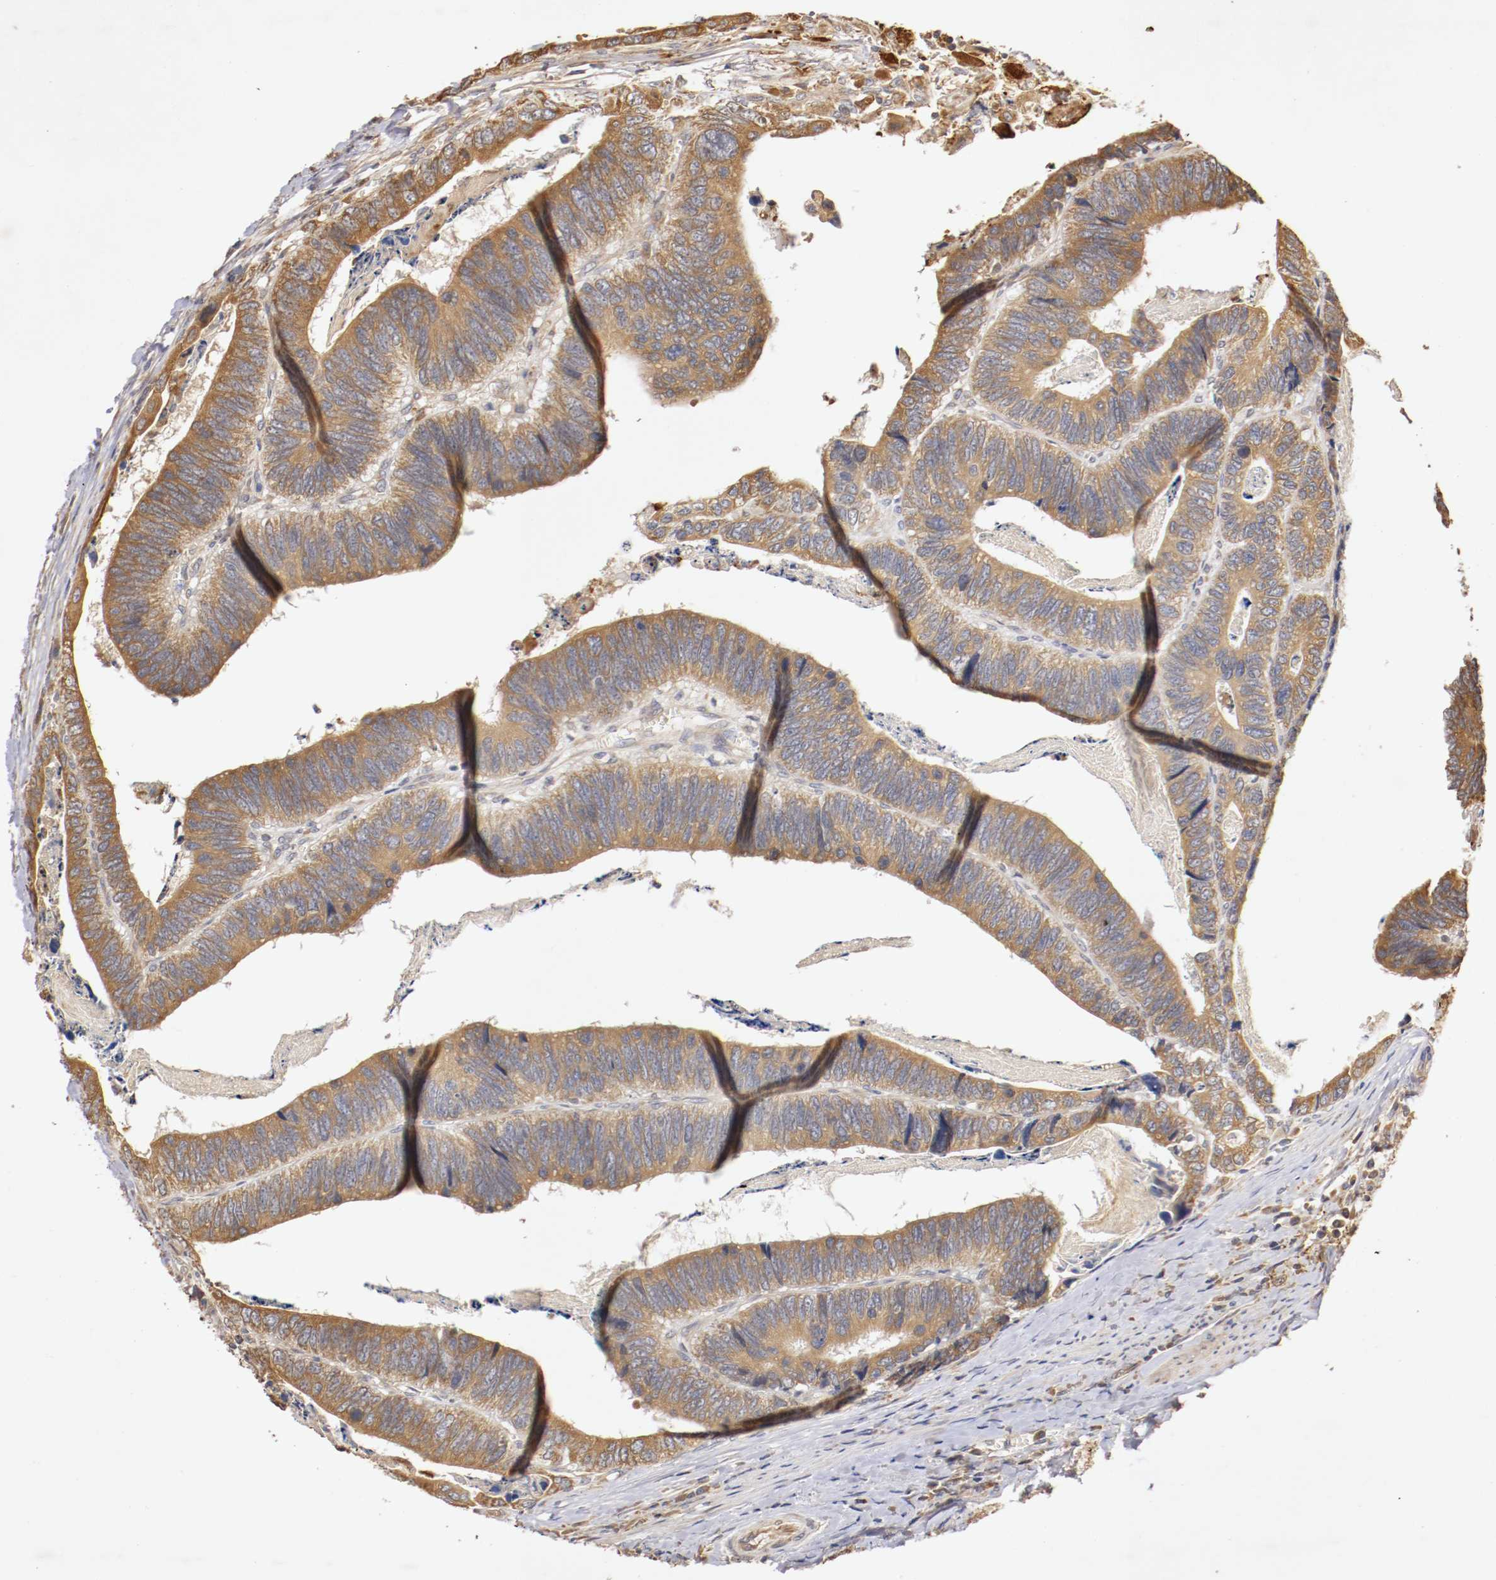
{"staining": {"intensity": "strong", "quantity": ">75%", "location": "cytoplasmic/membranous"}, "tissue": "colorectal cancer", "cell_type": "Tumor cells", "image_type": "cancer", "snomed": [{"axis": "morphology", "description": "Adenocarcinoma, NOS"}, {"axis": "topography", "description": "Colon"}], "caption": "High-power microscopy captured an IHC photomicrograph of colorectal adenocarcinoma, revealing strong cytoplasmic/membranous staining in about >75% of tumor cells.", "gene": "VEZT", "patient": {"sex": "male", "age": 72}}